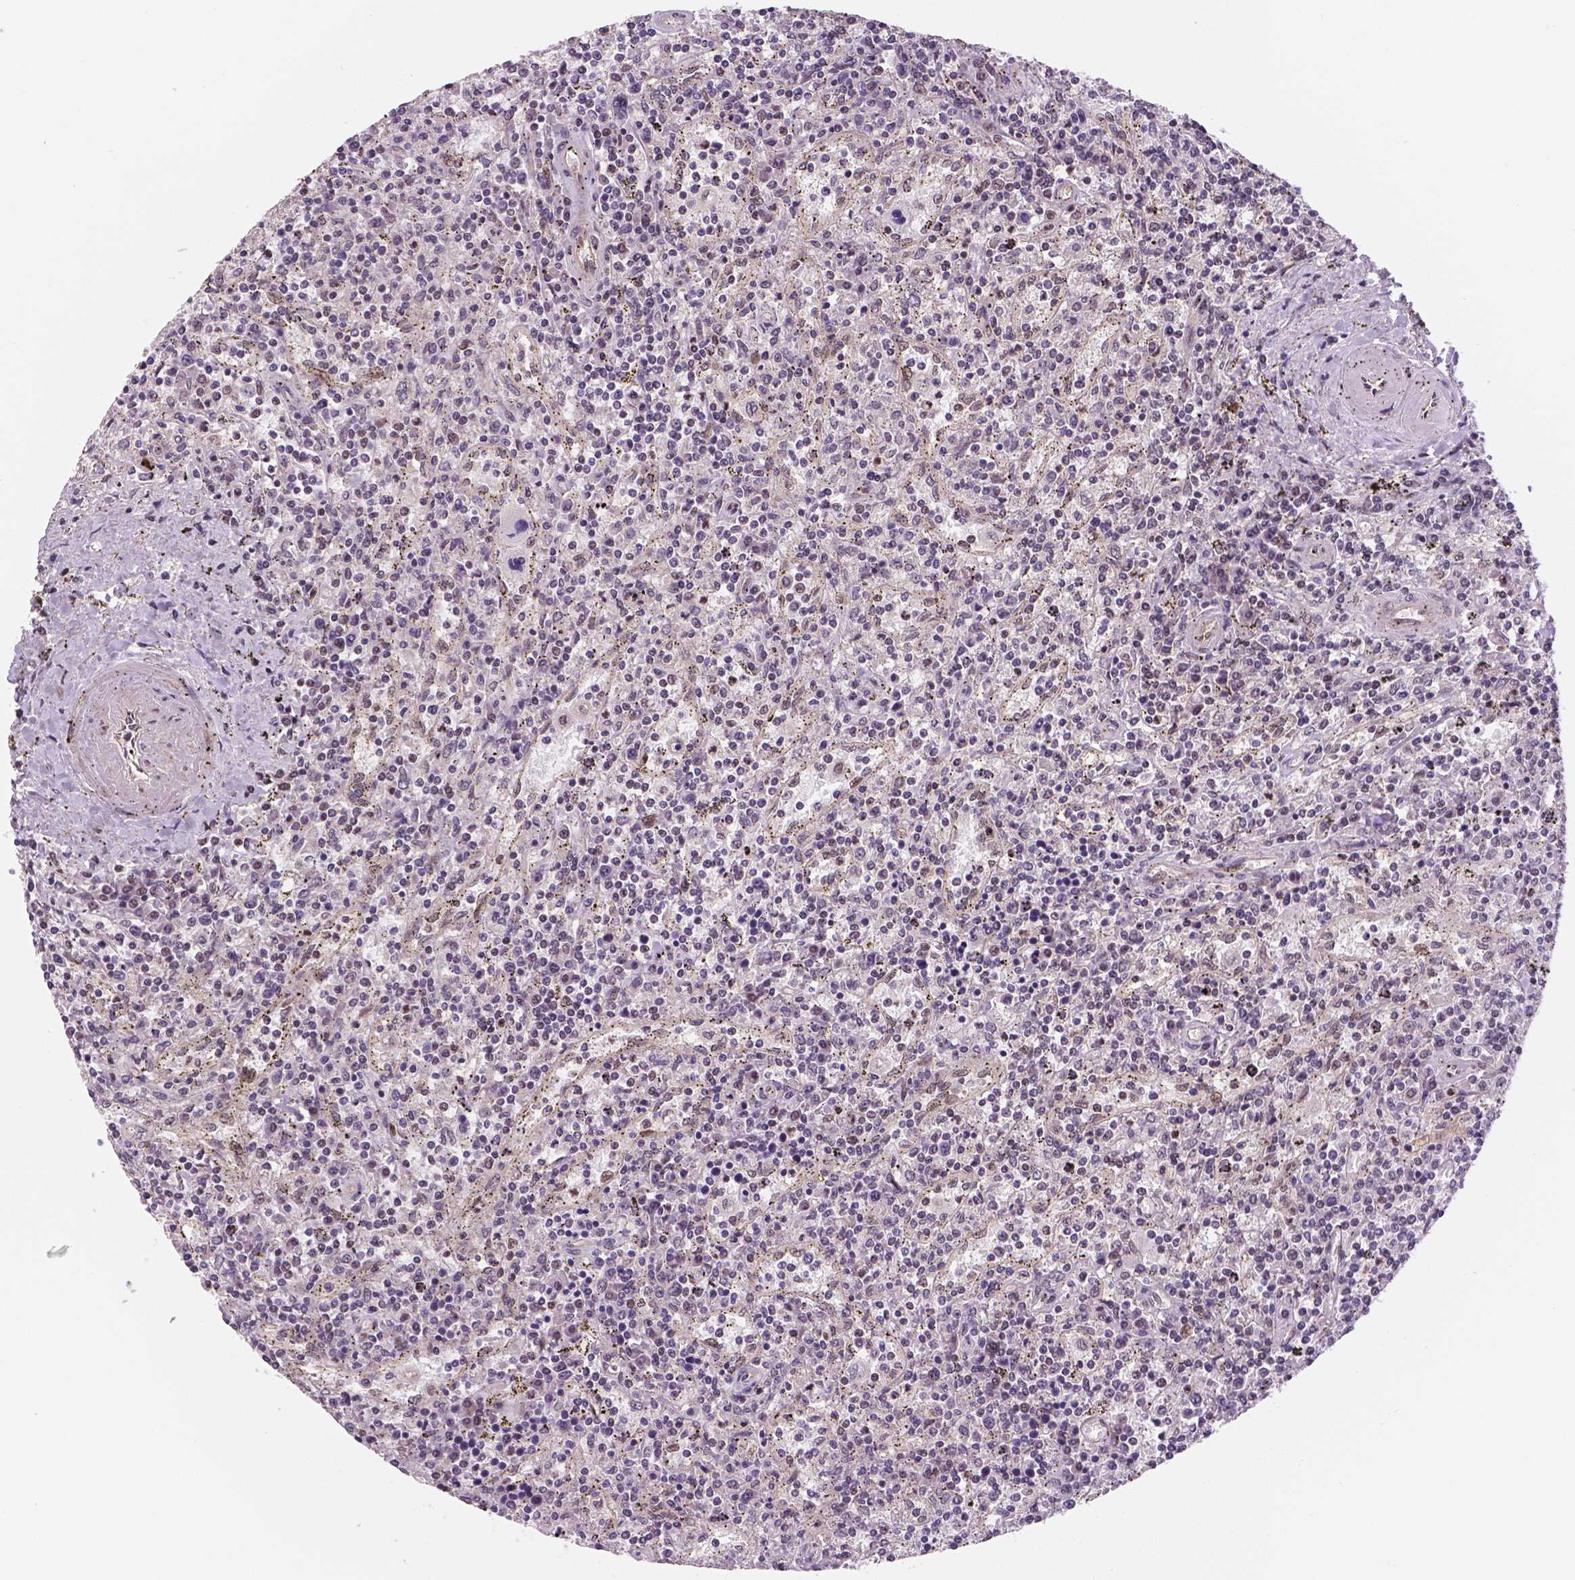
{"staining": {"intensity": "negative", "quantity": "none", "location": "none"}, "tissue": "lymphoma", "cell_type": "Tumor cells", "image_type": "cancer", "snomed": [{"axis": "morphology", "description": "Malignant lymphoma, non-Hodgkin's type, Low grade"}, {"axis": "topography", "description": "Spleen"}], "caption": "The image demonstrates no significant positivity in tumor cells of lymphoma.", "gene": "STAT3", "patient": {"sex": "male", "age": 62}}